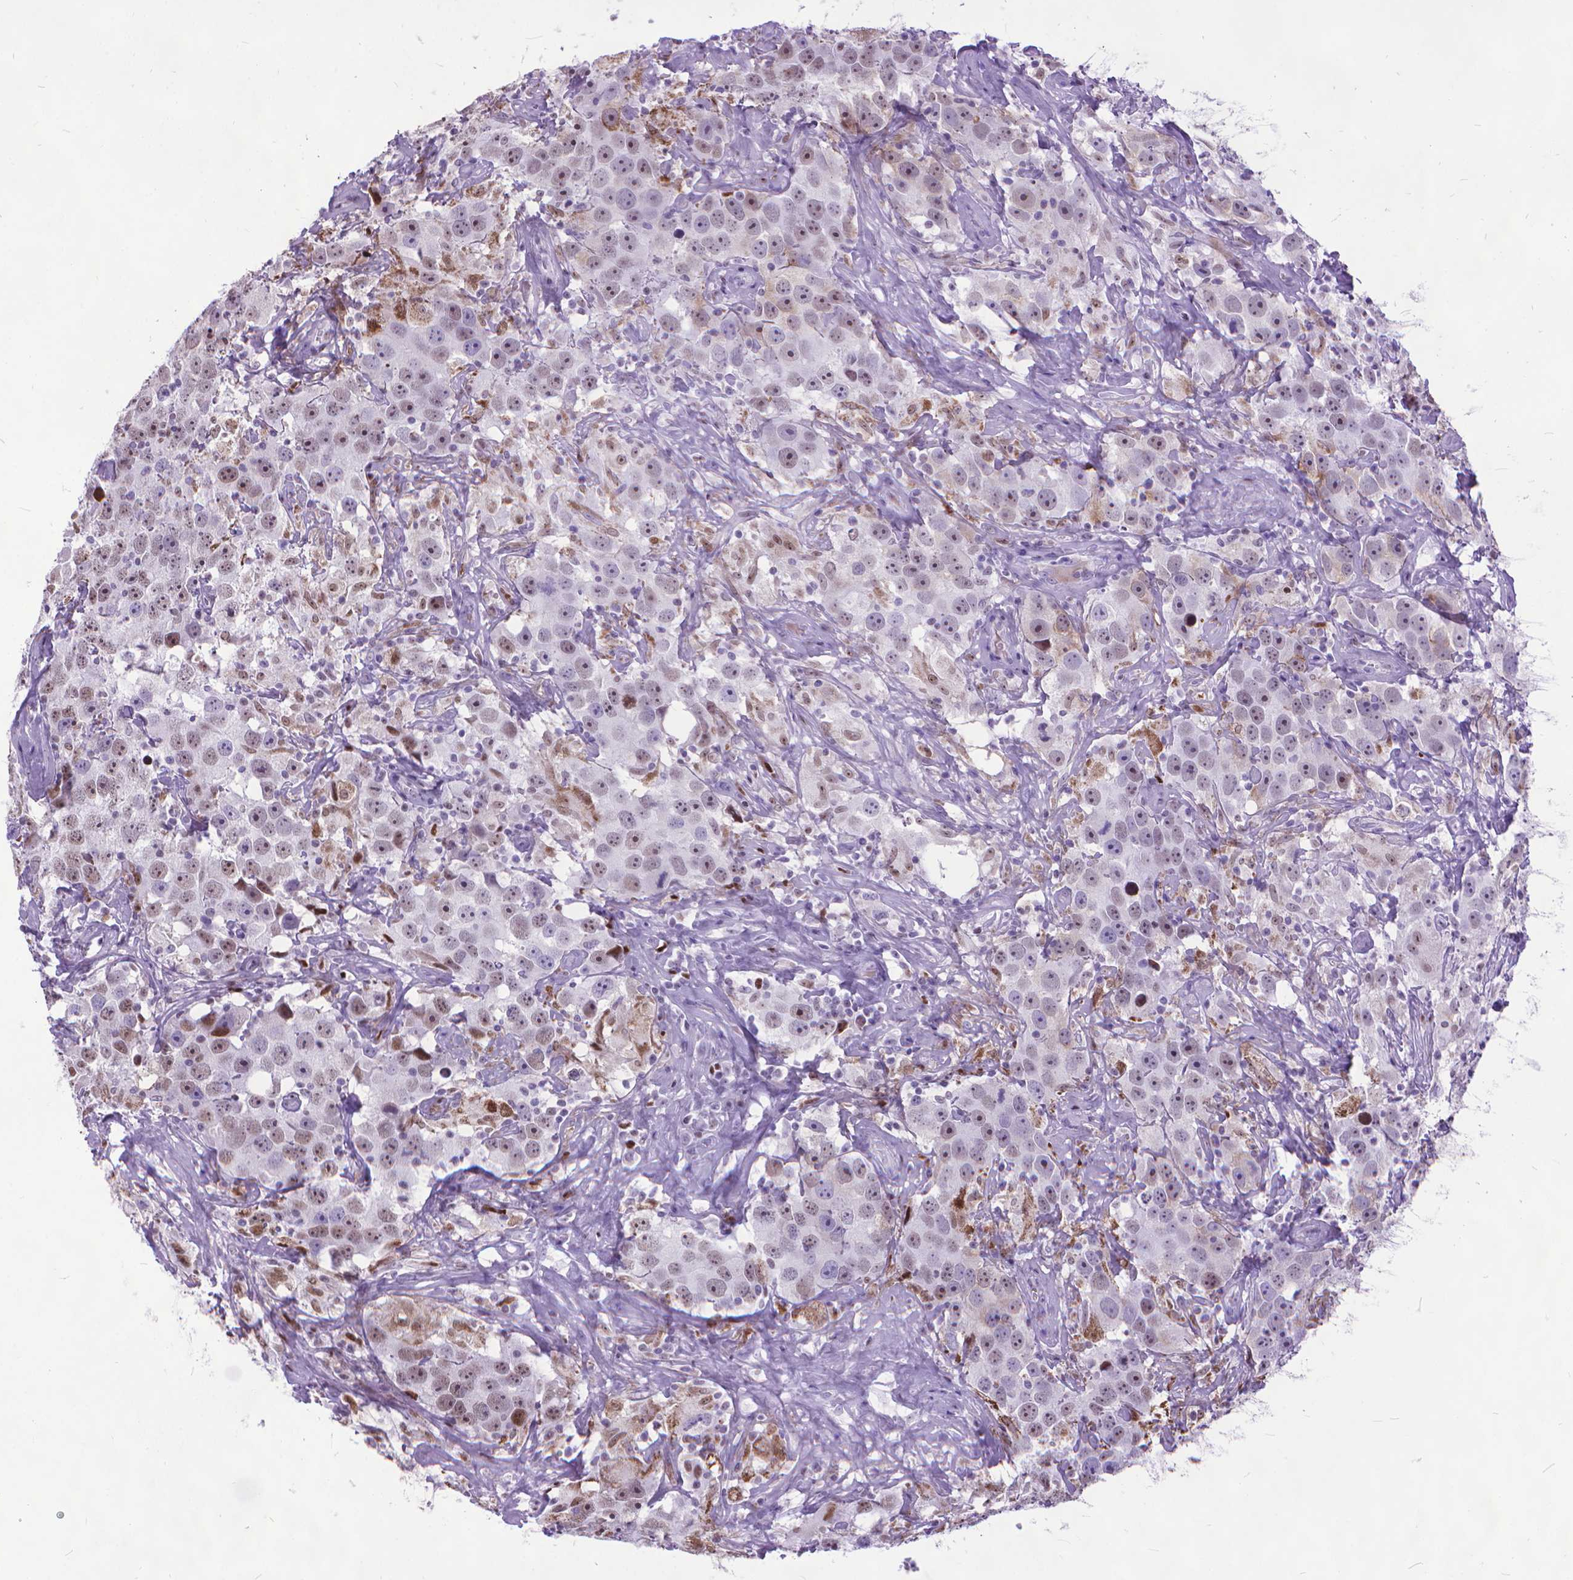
{"staining": {"intensity": "moderate", "quantity": "<25%", "location": "nuclear"}, "tissue": "testis cancer", "cell_type": "Tumor cells", "image_type": "cancer", "snomed": [{"axis": "morphology", "description": "Seminoma, NOS"}, {"axis": "topography", "description": "Testis"}], "caption": "DAB immunohistochemical staining of testis cancer (seminoma) reveals moderate nuclear protein positivity in approximately <25% of tumor cells. (brown staining indicates protein expression, while blue staining denotes nuclei).", "gene": "POLE4", "patient": {"sex": "male", "age": 49}}